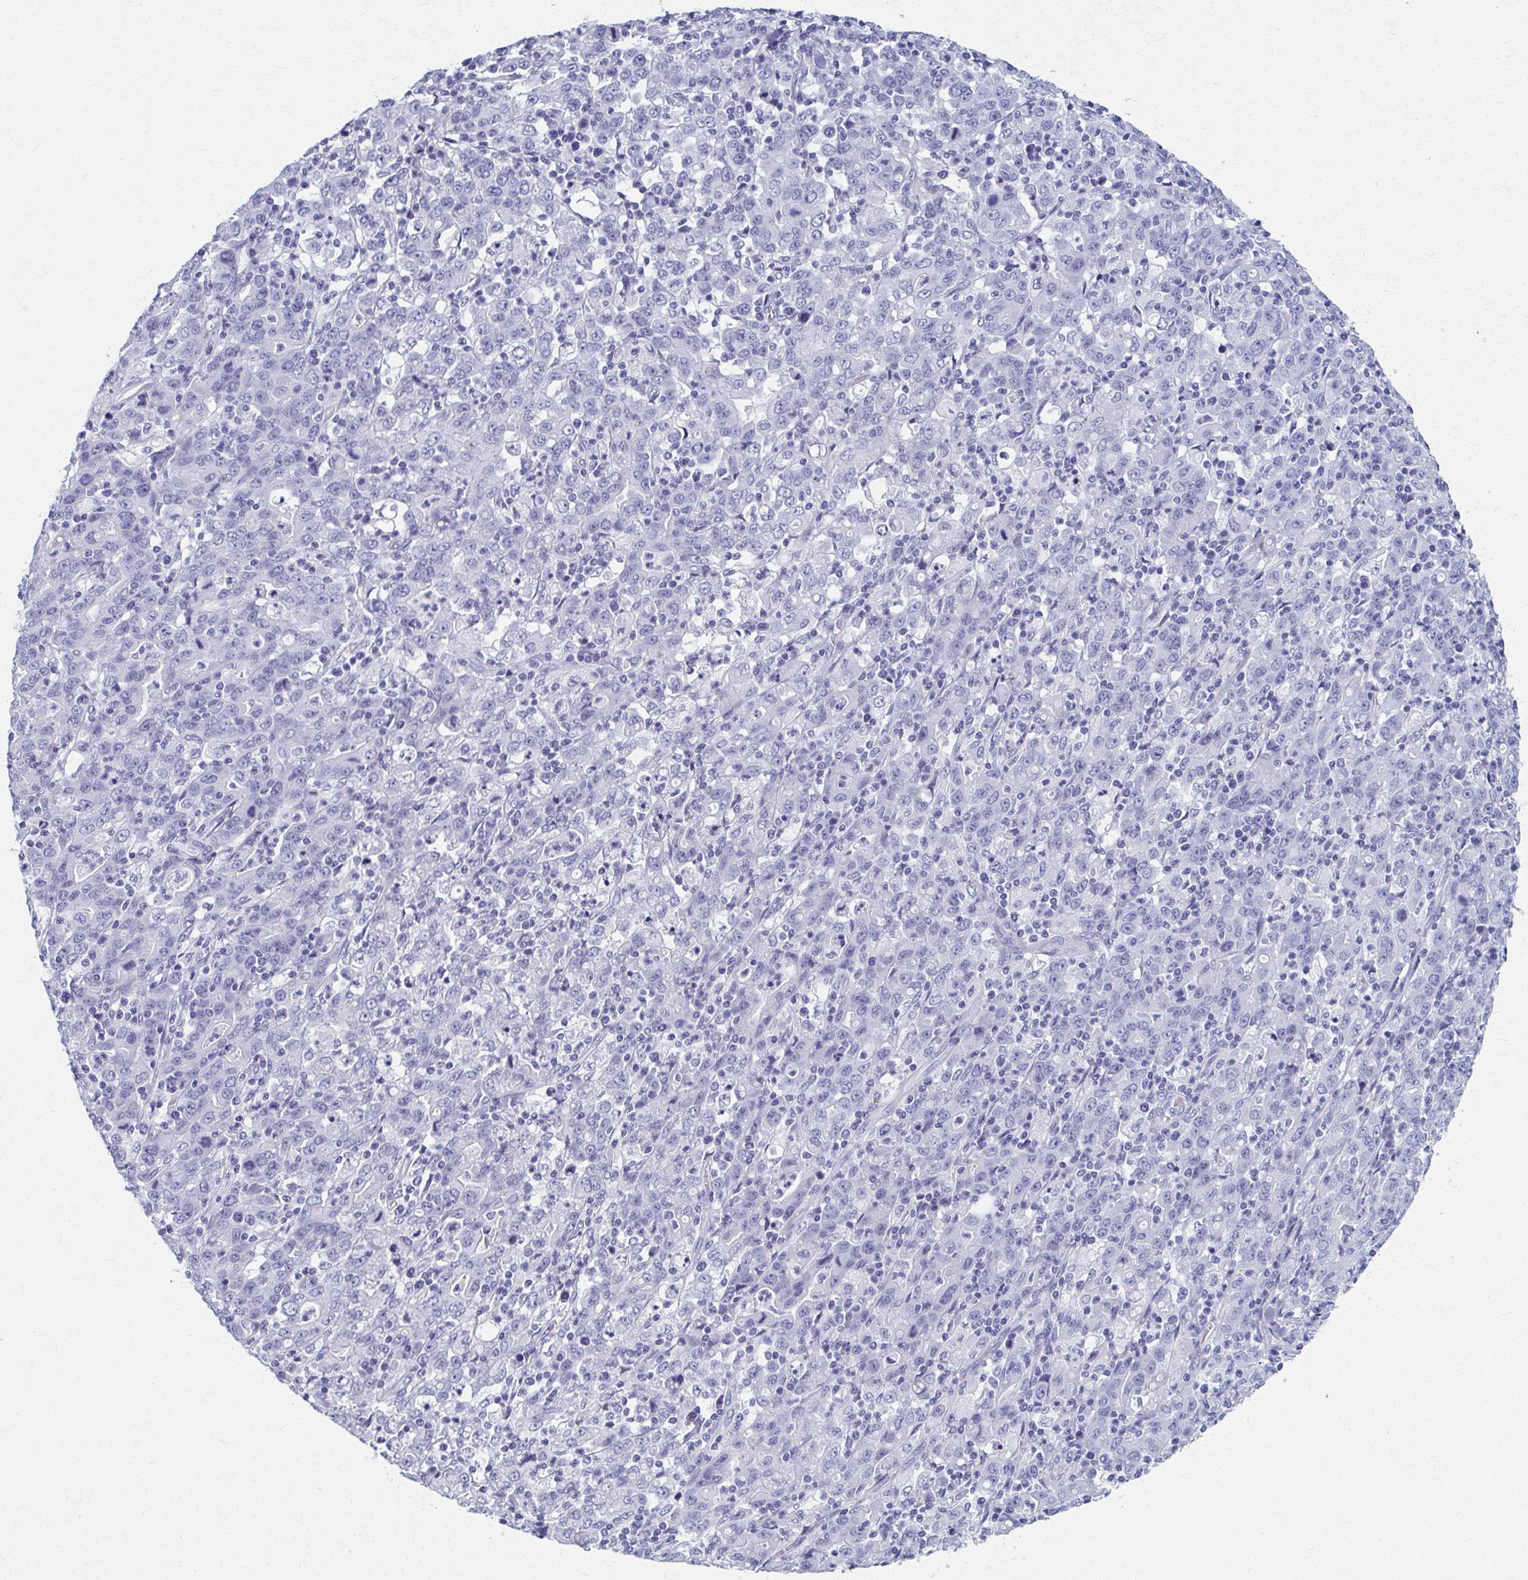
{"staining": {"intensity": "negative", "quantity": "none", "location": "none"}, "tissue": "stomach cancer", "cell_type": "Tumor cells", "image_type": "cancer", "snomed": [{"axis": "morphology", "description": "Adenocarcinoma, NOS"}, {"axis": "topography", "description": "Stomach, upper"}], "caption": "Photomicrograph shows no significant protein staining in tumor cells of stomach adenocarcinoma.", "gene": "MPLKIP", "patient": {"sex": "male", "age": 69}}